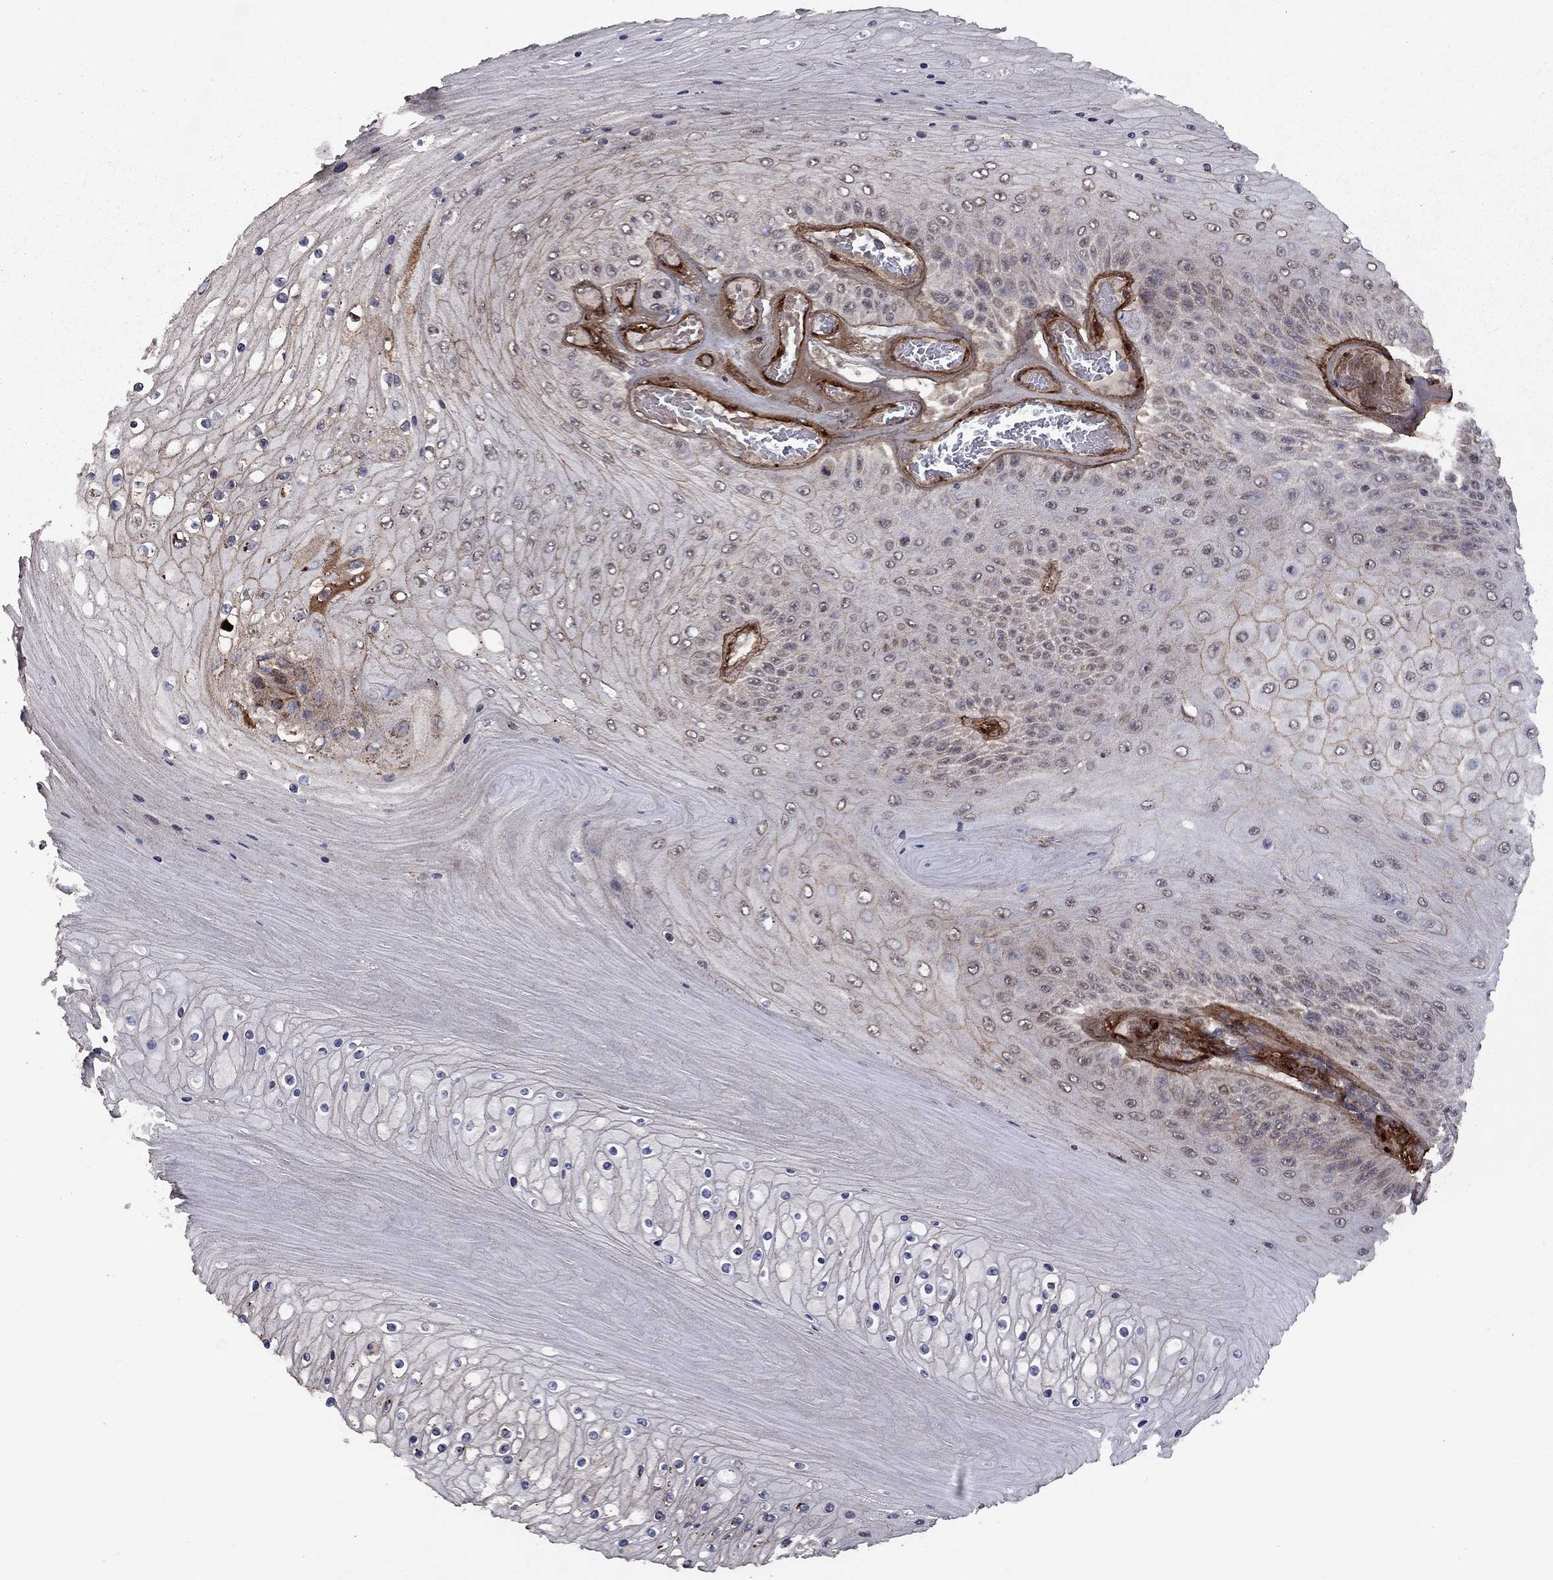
{"staining": {"intensity": "negative", "quantity": "none", "location": "none"}, "tissue": "skin cancer", "cell_type": "Tumor cells", "image_type": "cancer", "snomed": [{"axis": "morphology", "description": "Squamous cell carcinoma, NOS"}, {"axis": "topography", "description": "Skin"}], "caption": "Immunohistochemical staining of human skin cancer reveals no significant expression in tumor cells.", "gene": "COL18A1", "patient": {"sex": "male", "age": 62}}